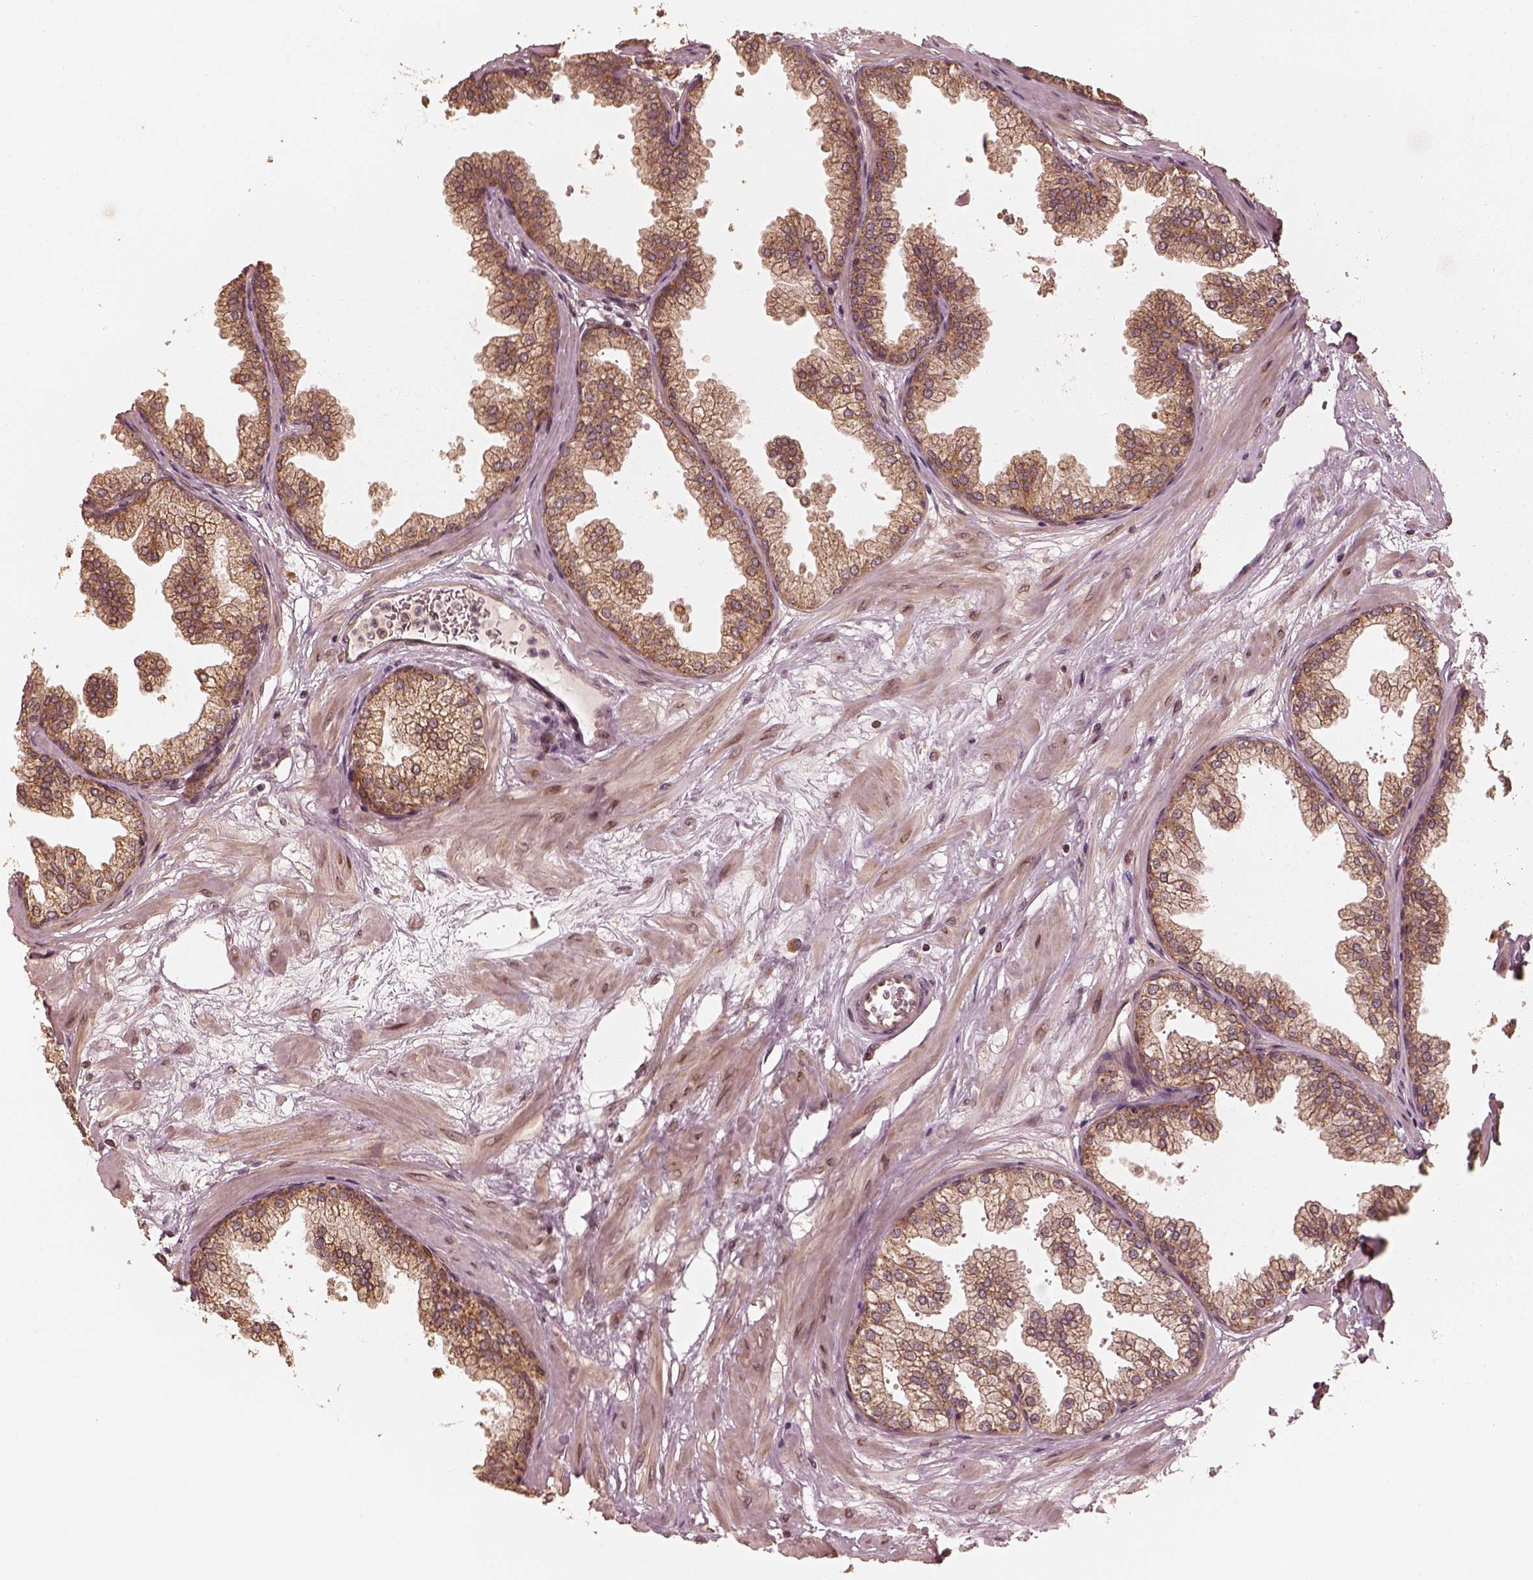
{"staining": {"intensity": "moderate", "quantity": ">75%", "location": "cytoplasmic/membranous"}, "tissue": "prostate", "cell_type": "Glandular cells", "image_type": "normal", "snomed": [{"axis": "morphology", "description": "Normal tissue, NOS"}, {"axis": "topography", "description": "Prostate"}], "caption": "Glandular cells display moderate cytoplasmic/membranous expression in approximately >75% of cells in normal prostate. The staining is performed using DAB brown chromogen to label protein expression. The nuclei are counter-stained blue using hematoxylin.", "gene": "DNAJC25", "patient": {"sex": "male", "age": 37}}